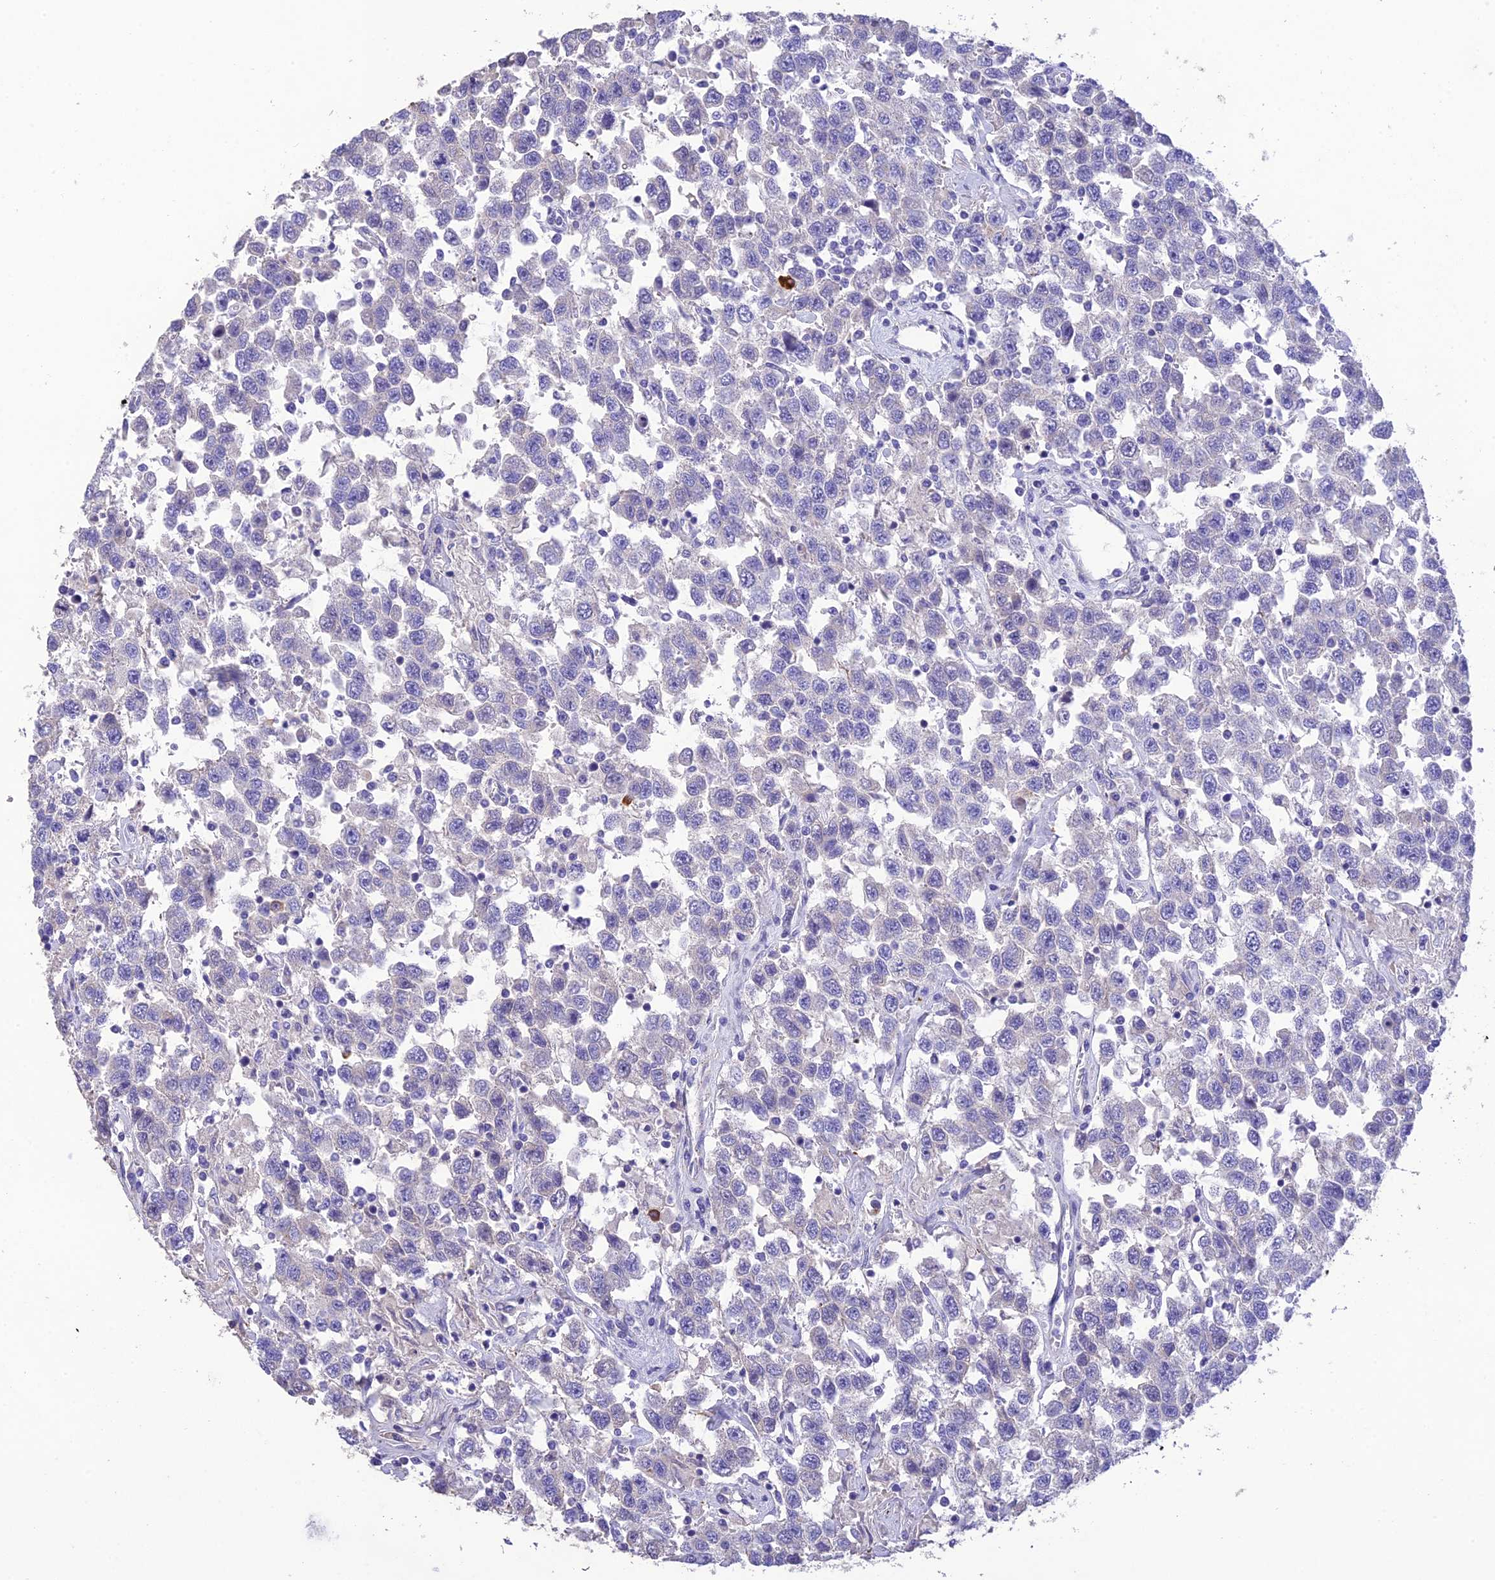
{"staining": {"intensity": "negative", "quantity": "none", "location": "none"}, "tissue": "testis cancer", "cell_type": "Tumor cells", "image_type": "cancer", "snomed": [{"axis": "morphology", "description": "Seminoma, NOS"}, {"axis": "topography", "description": "Testis"}], "caption": "IHC of testis seminoma reveals no positivity in tumor cells. (Stains: DAB (3,3'-diaminobenzidine) IHC with hematoxylin counter stain, Microscopy: brightfield microscopy at high magnification).", "gene": "HSD17B2", "patient": {"sex": "male", "age": 41}}